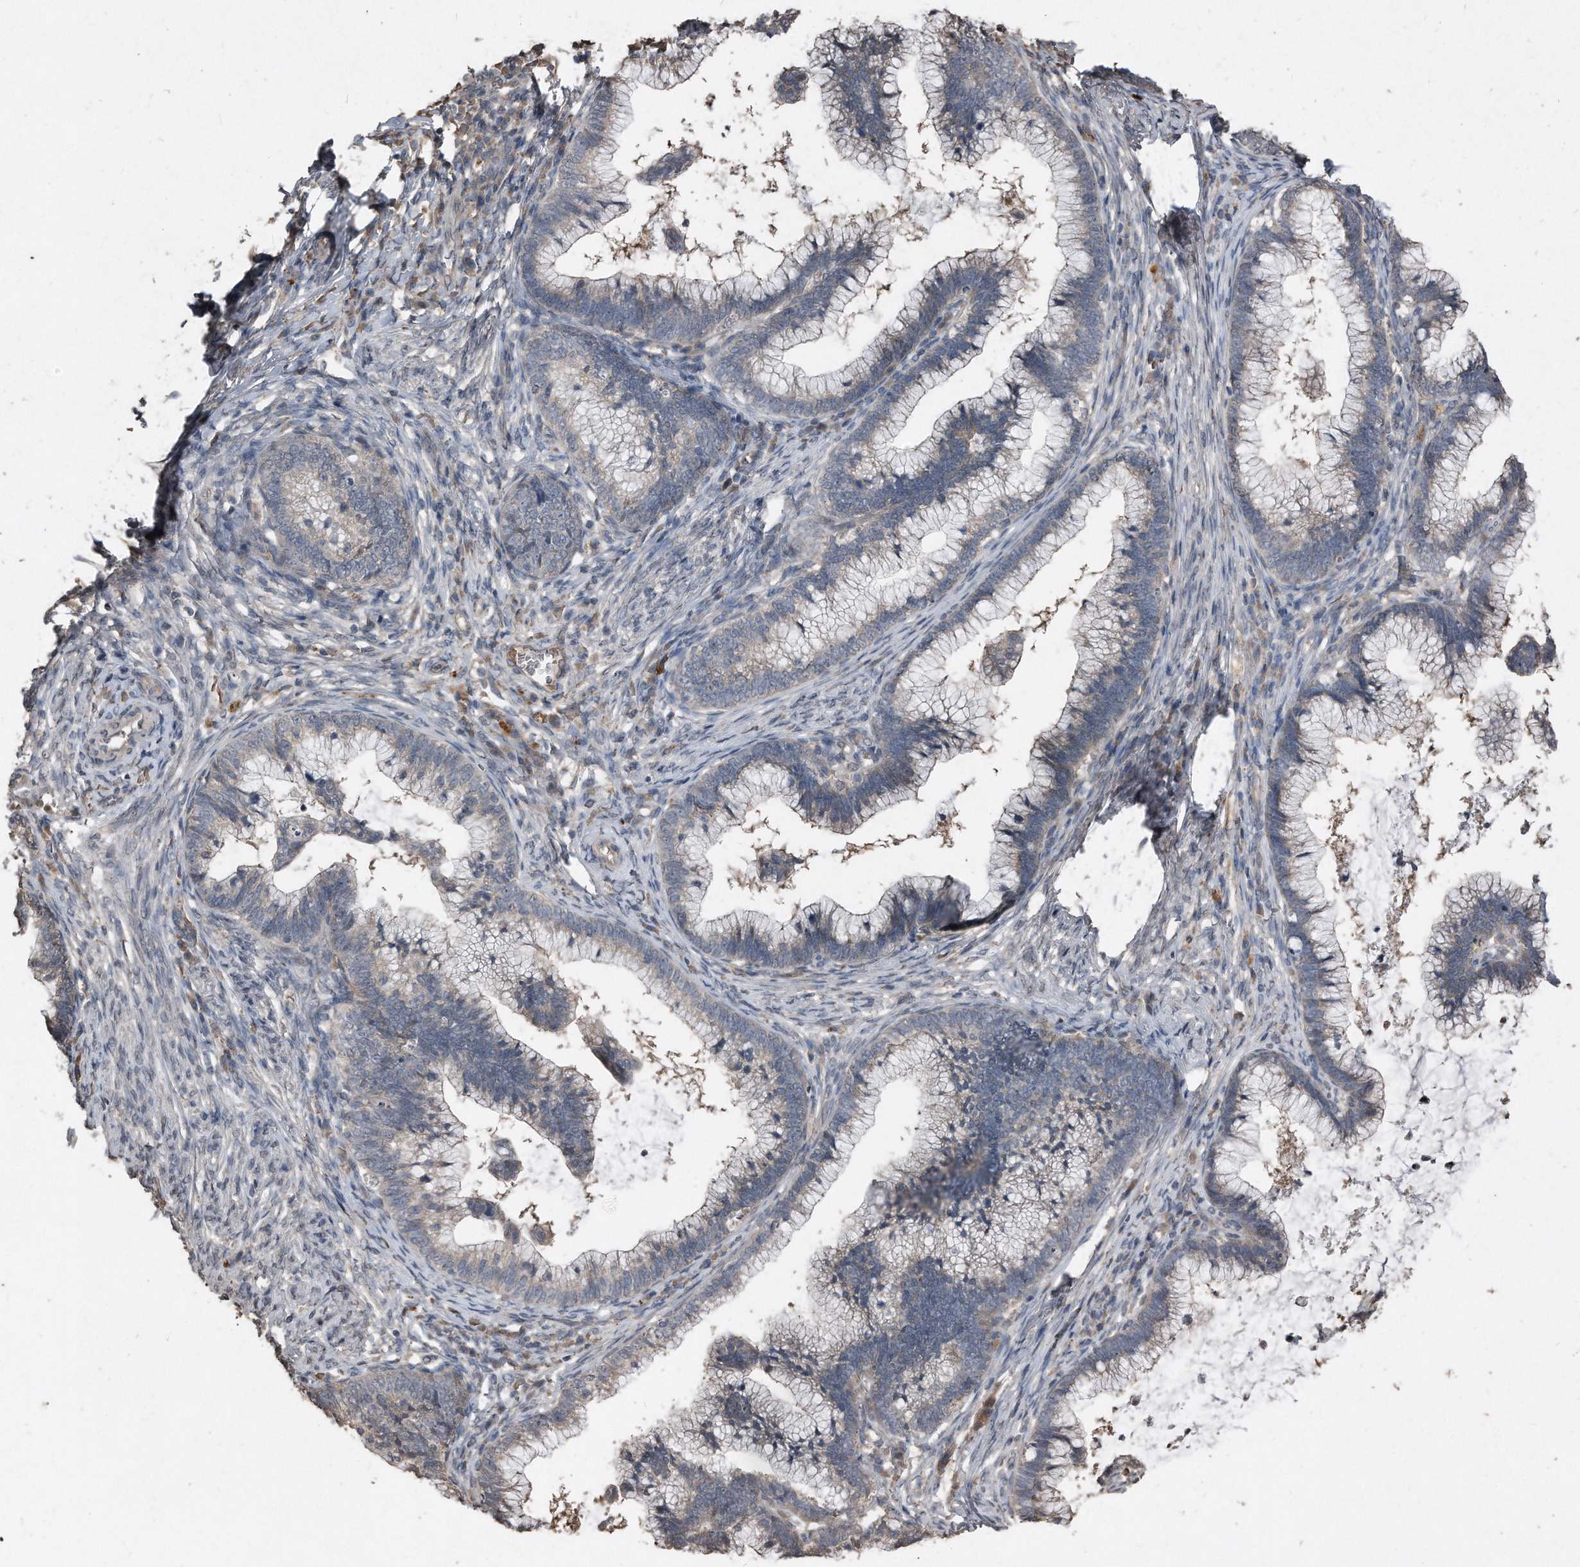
{"staining": {"intensity": "weak", "quantity": "25%-75%", "location": "cytoplasmic/membranous"}, "tissue": "cervical cancer", "cell_type": "Tumor cells", "image_type": "cancer", "snomed": [{"axis": "morphology", "description": "Adenocarcinoma, NOS"}, {"axis": "topography", "description": "Cervix"}], "caption": "Cervical adenocarcinoma was stained to show a protein in brown. There is low levels of weak cytoplasmic/membranous staining in approximately 25%-75% of tumor cells.", "gene": "ANKRD10", "patient": {"sex": "female", "age": 36}}